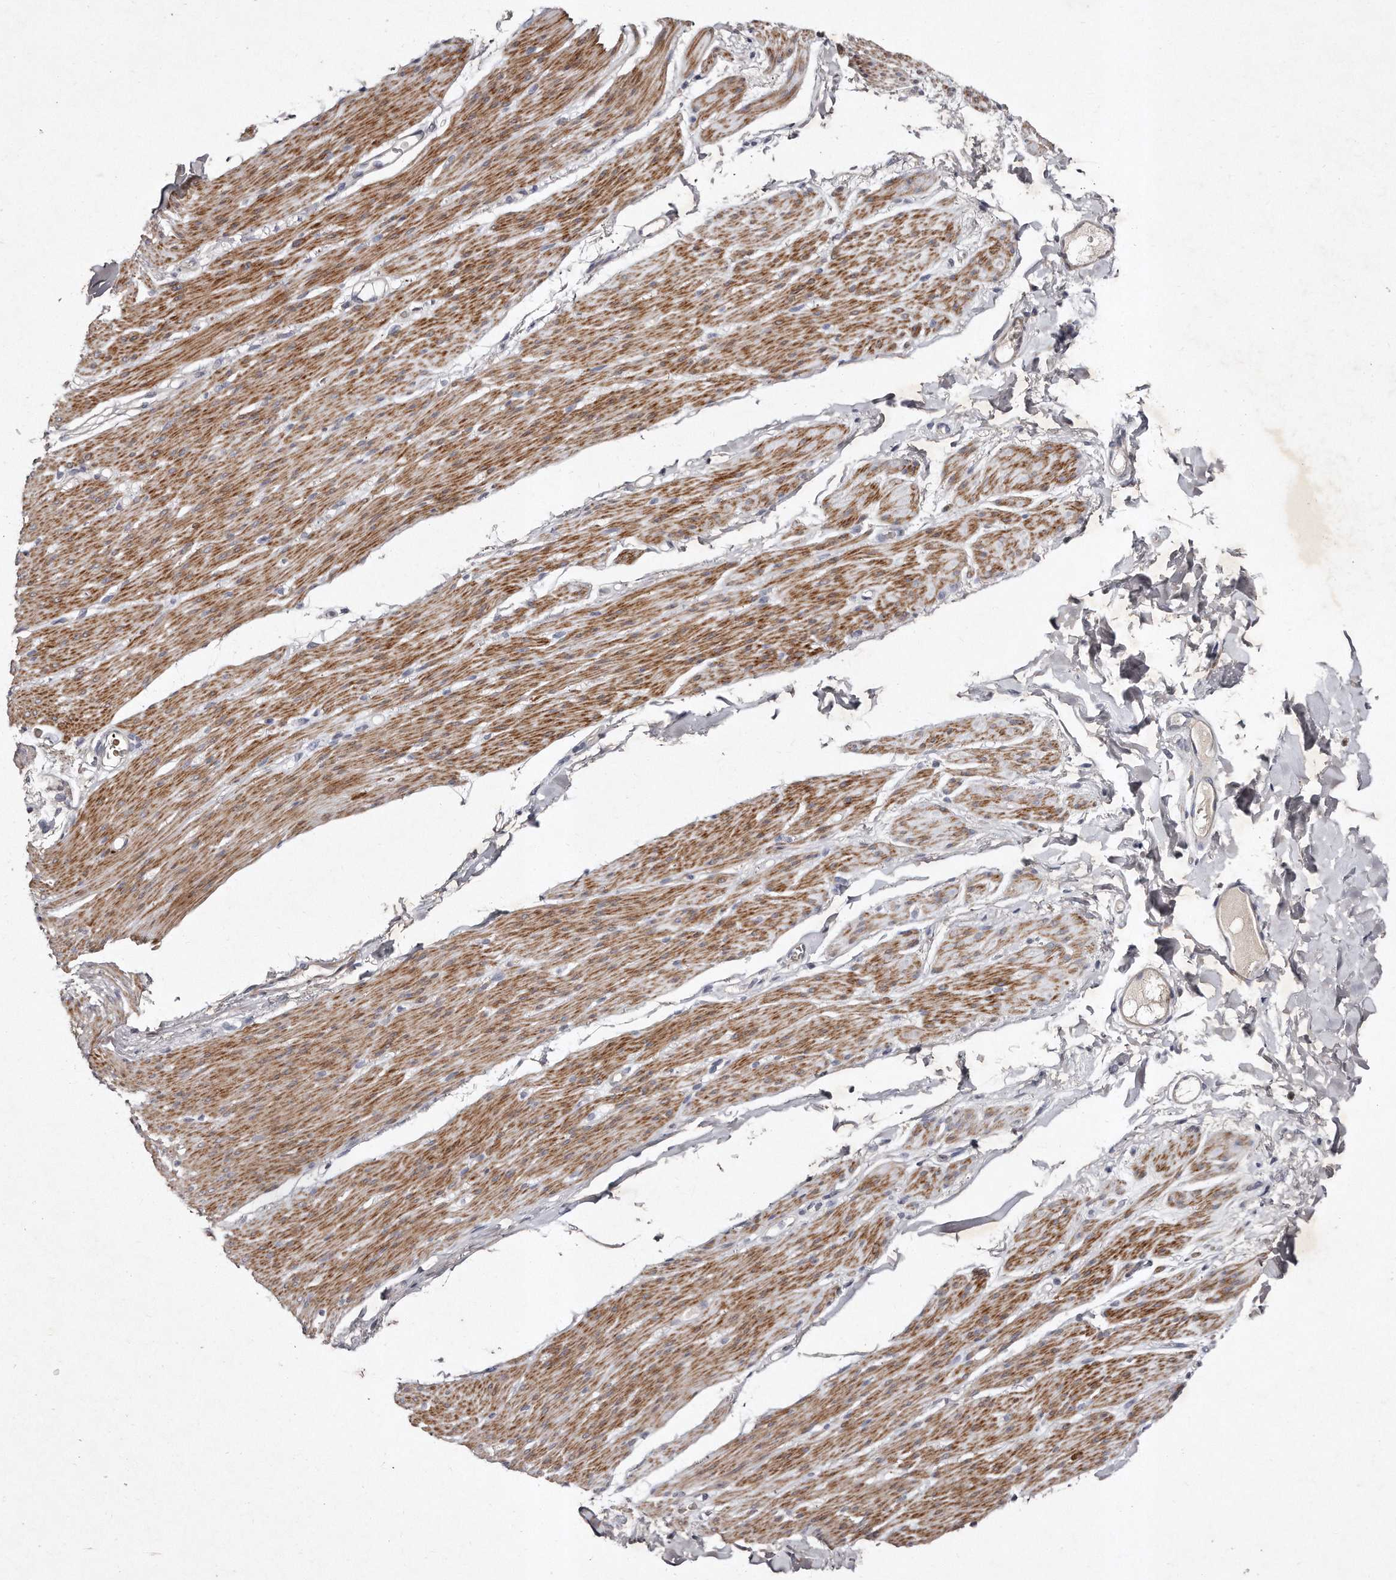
{"staining": {"intensity": "moderate", "quantity": ">75%", "location": "cytoplasmic/membranous"}, "tissue": "smooth muscle", "cell_type": "Smooth muscle cells", "image_type": "normal", "snomed": [{"axis": "morphology", "description": "Normal tissue, NOS"}, {"axis": "topography", "description": "Colon"}, {"axis": "topography", "description": "Peripheral nerve tissue"}], "caption": "A brown stain labels moderate cytoplasmic/membranous expression of a protein in smooth muscle cells of benign human smooth muscle. (DAB IHC with brightfield microscopy, high magnification).", "gene": "TECR", "patient": {"sex": "female", "age": 61}}